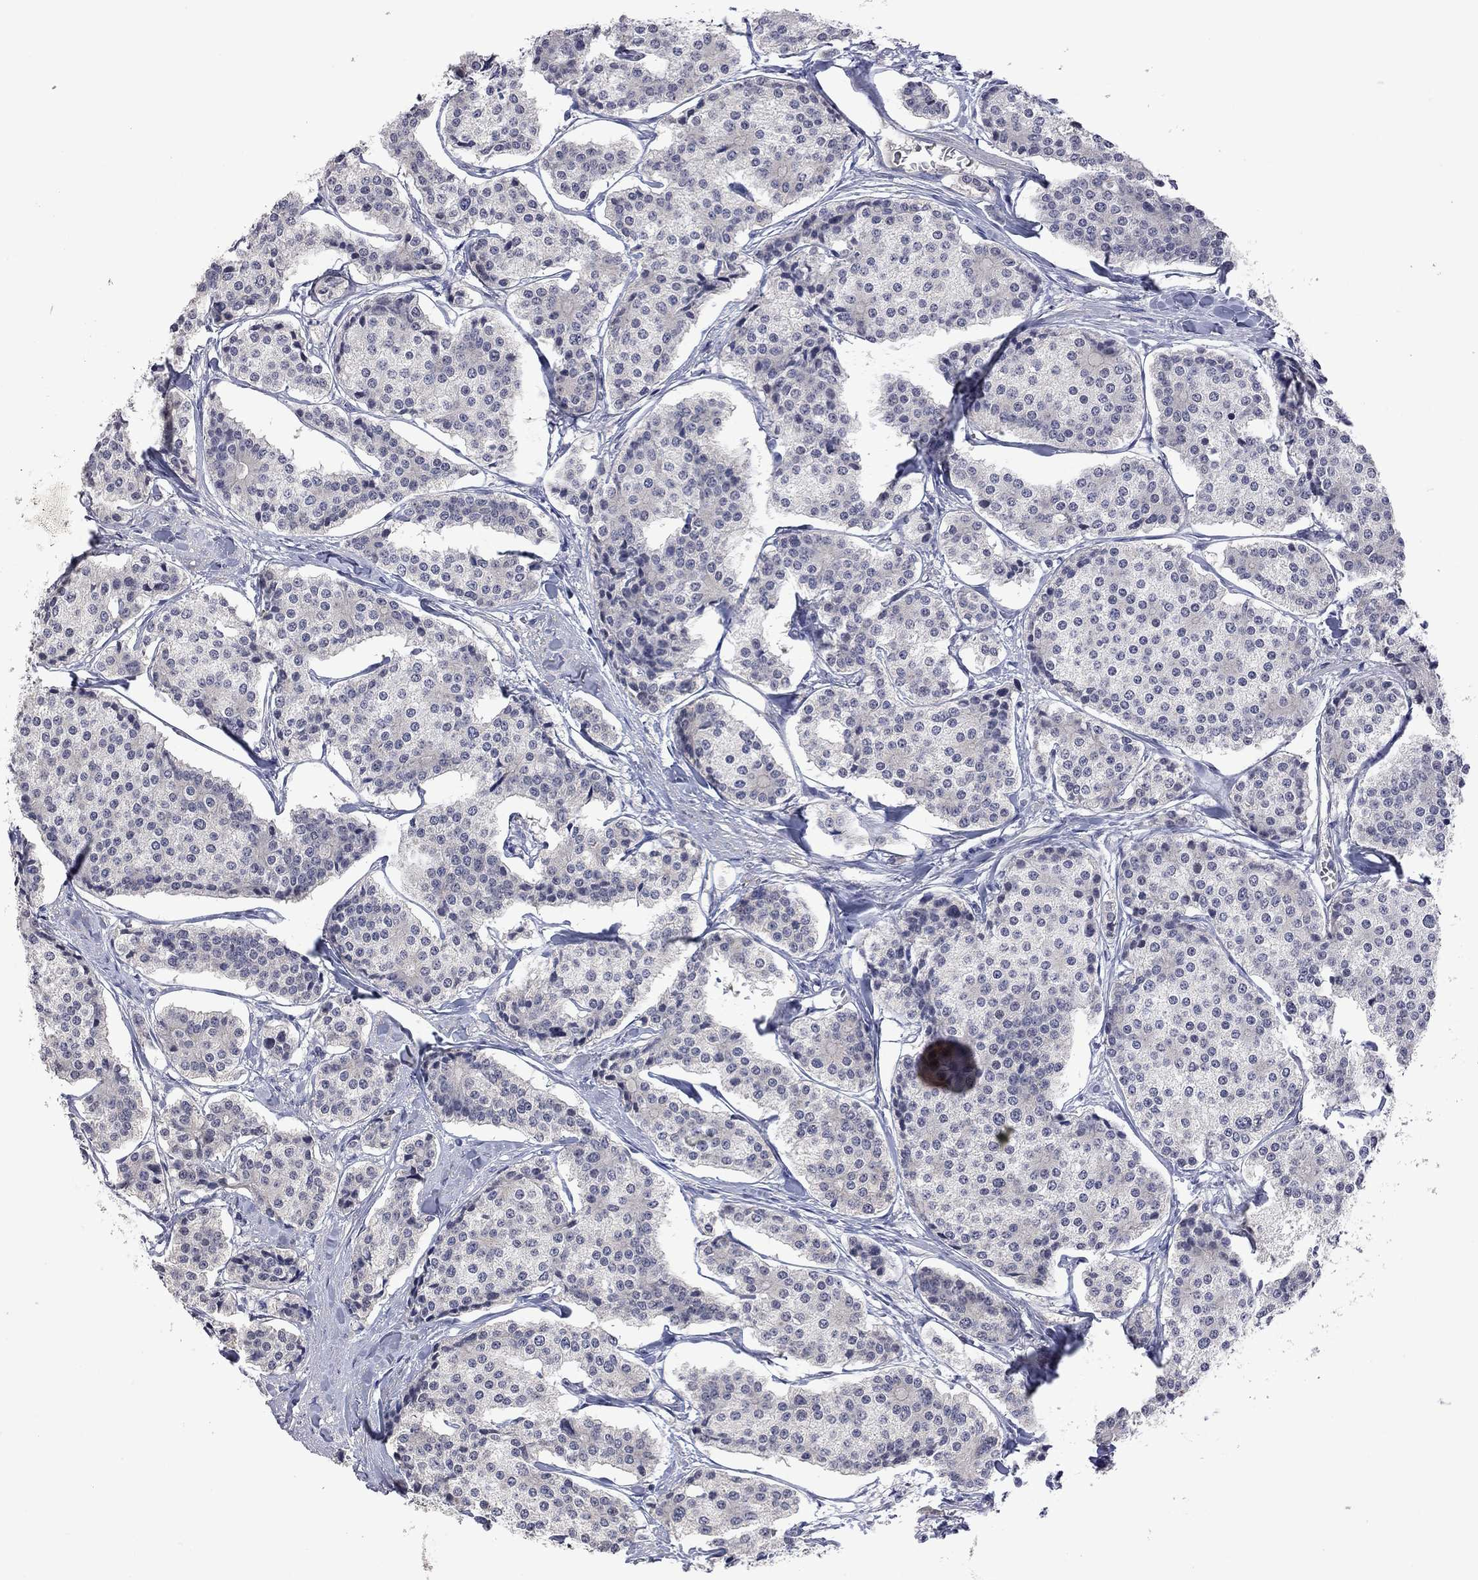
{"staining": {"intensity": "negative", "quantity": "none", "location": "none"}, "tissue": "carcinoid", "cell_type": "Tumor cells", "image_type": "cancer", "snomed": [{"axis": "morphology", "description": "Carcinoid, malignant, NOS"}, {"axis": "topography", "description": "Small intestine"}], "caption": "High power microscopy micrograph of an immunohistochemistry micrograph of carcinoid (malignant), revealing no significant expression in tumor cells.", "gene": "FABP12", "patient": {"sex": "female", "age": 65}}